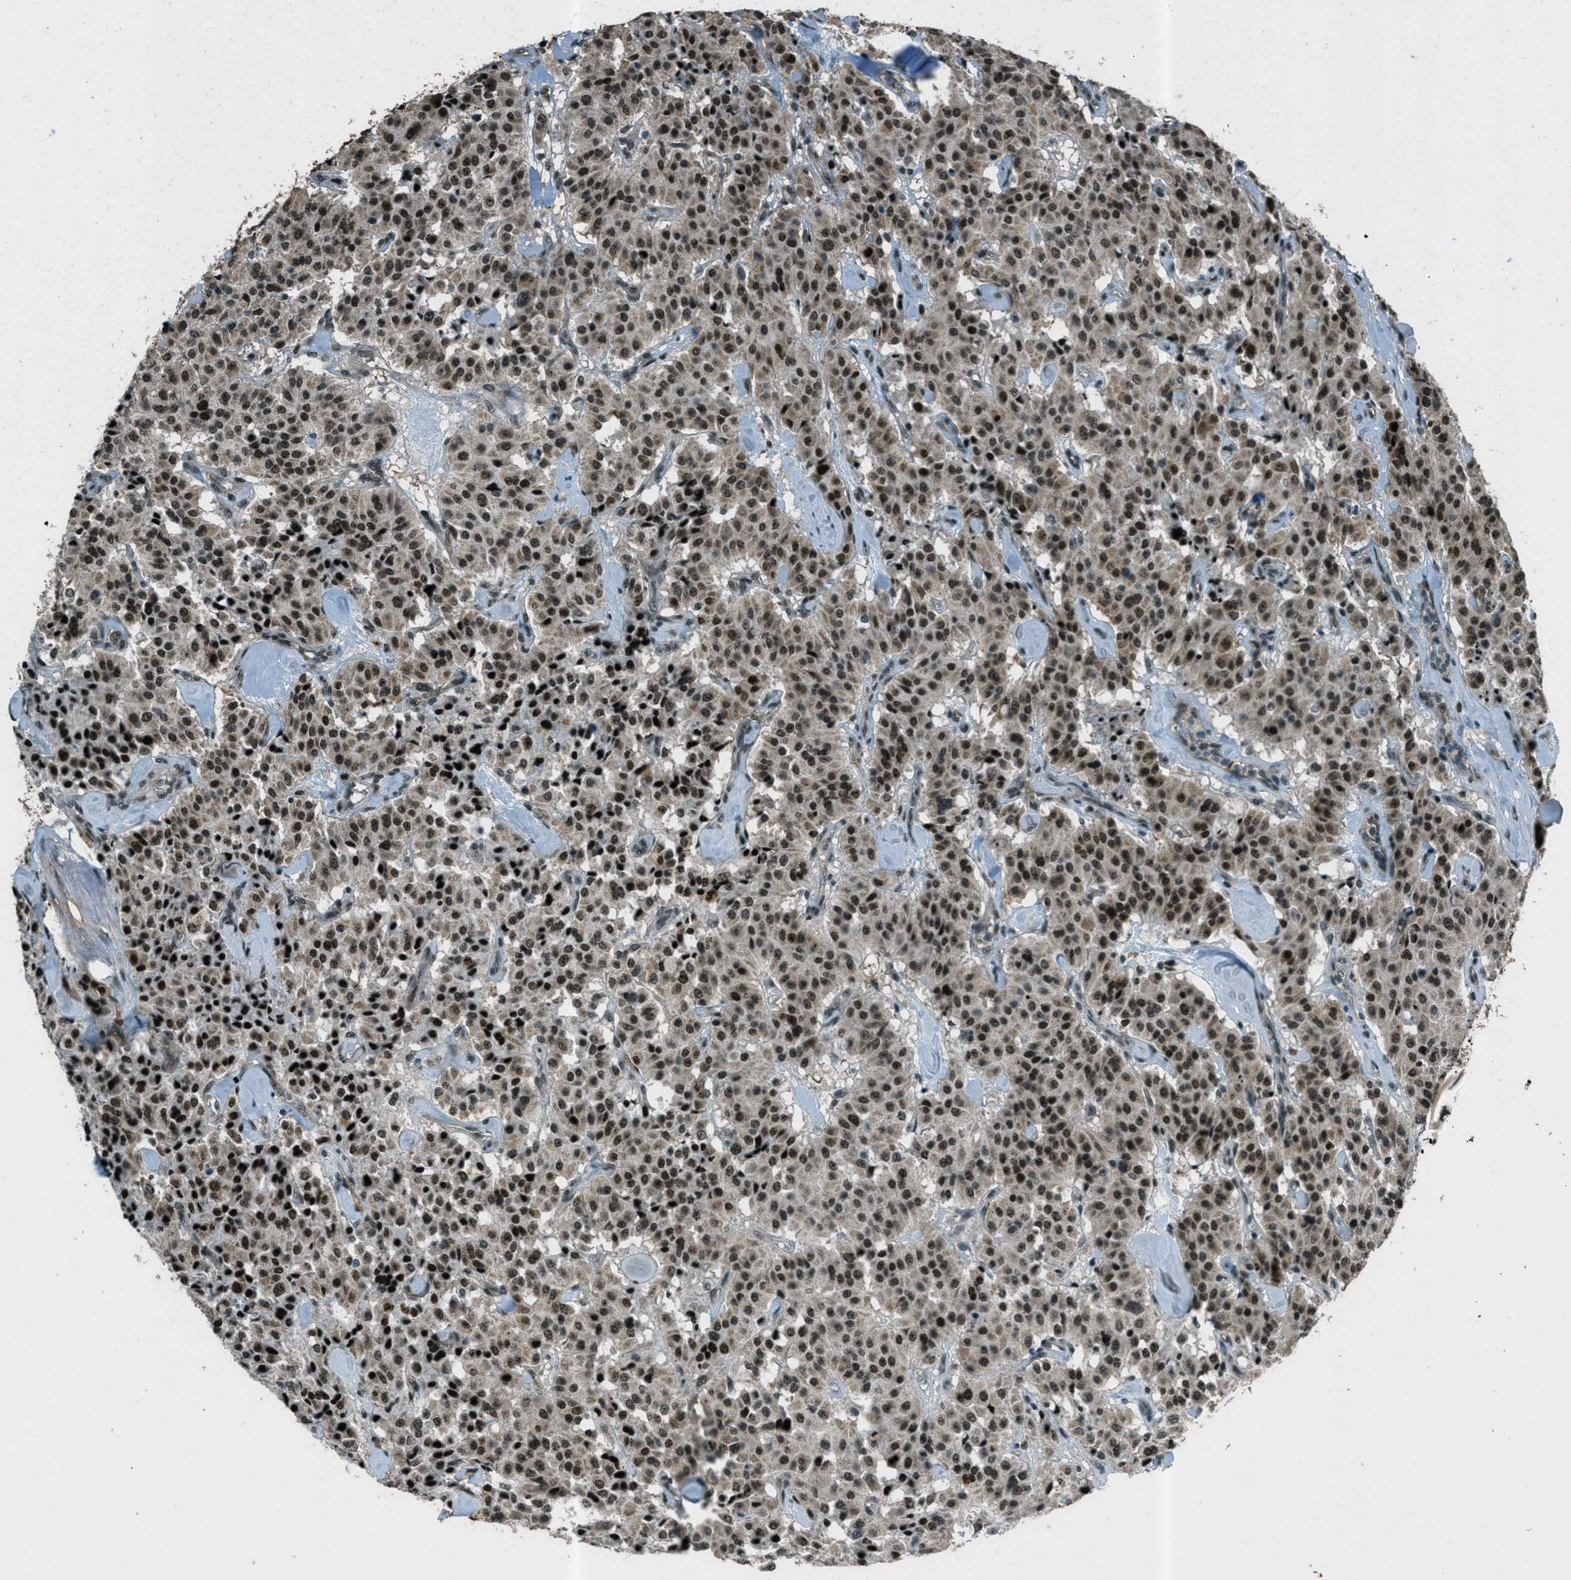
{"staining": {"intensity": "strong", "quantity": "25%-75%", "location": "cytoplasmic/membranous,nuclear"}, "tissue": "carcinoid", "cell_type": "Tumor cells", "image_type": "cancer", "snomed": [{"axis": "morphology", "description": "Carcinoid, malignant, NOS"}, {"axis": "topography", "description": "Lung"}], "caption": "Immunohistochemistry (DAB (3,3'-diaminobenzidine)) staining of human carcinoid (malignant) shows strong cytoplasmic/membranous and nuclear protein positivity in approximately 25%-75% of tumor cells.", "gene": "TARDBP", "patient": {"sex": "male", "age": 30}}